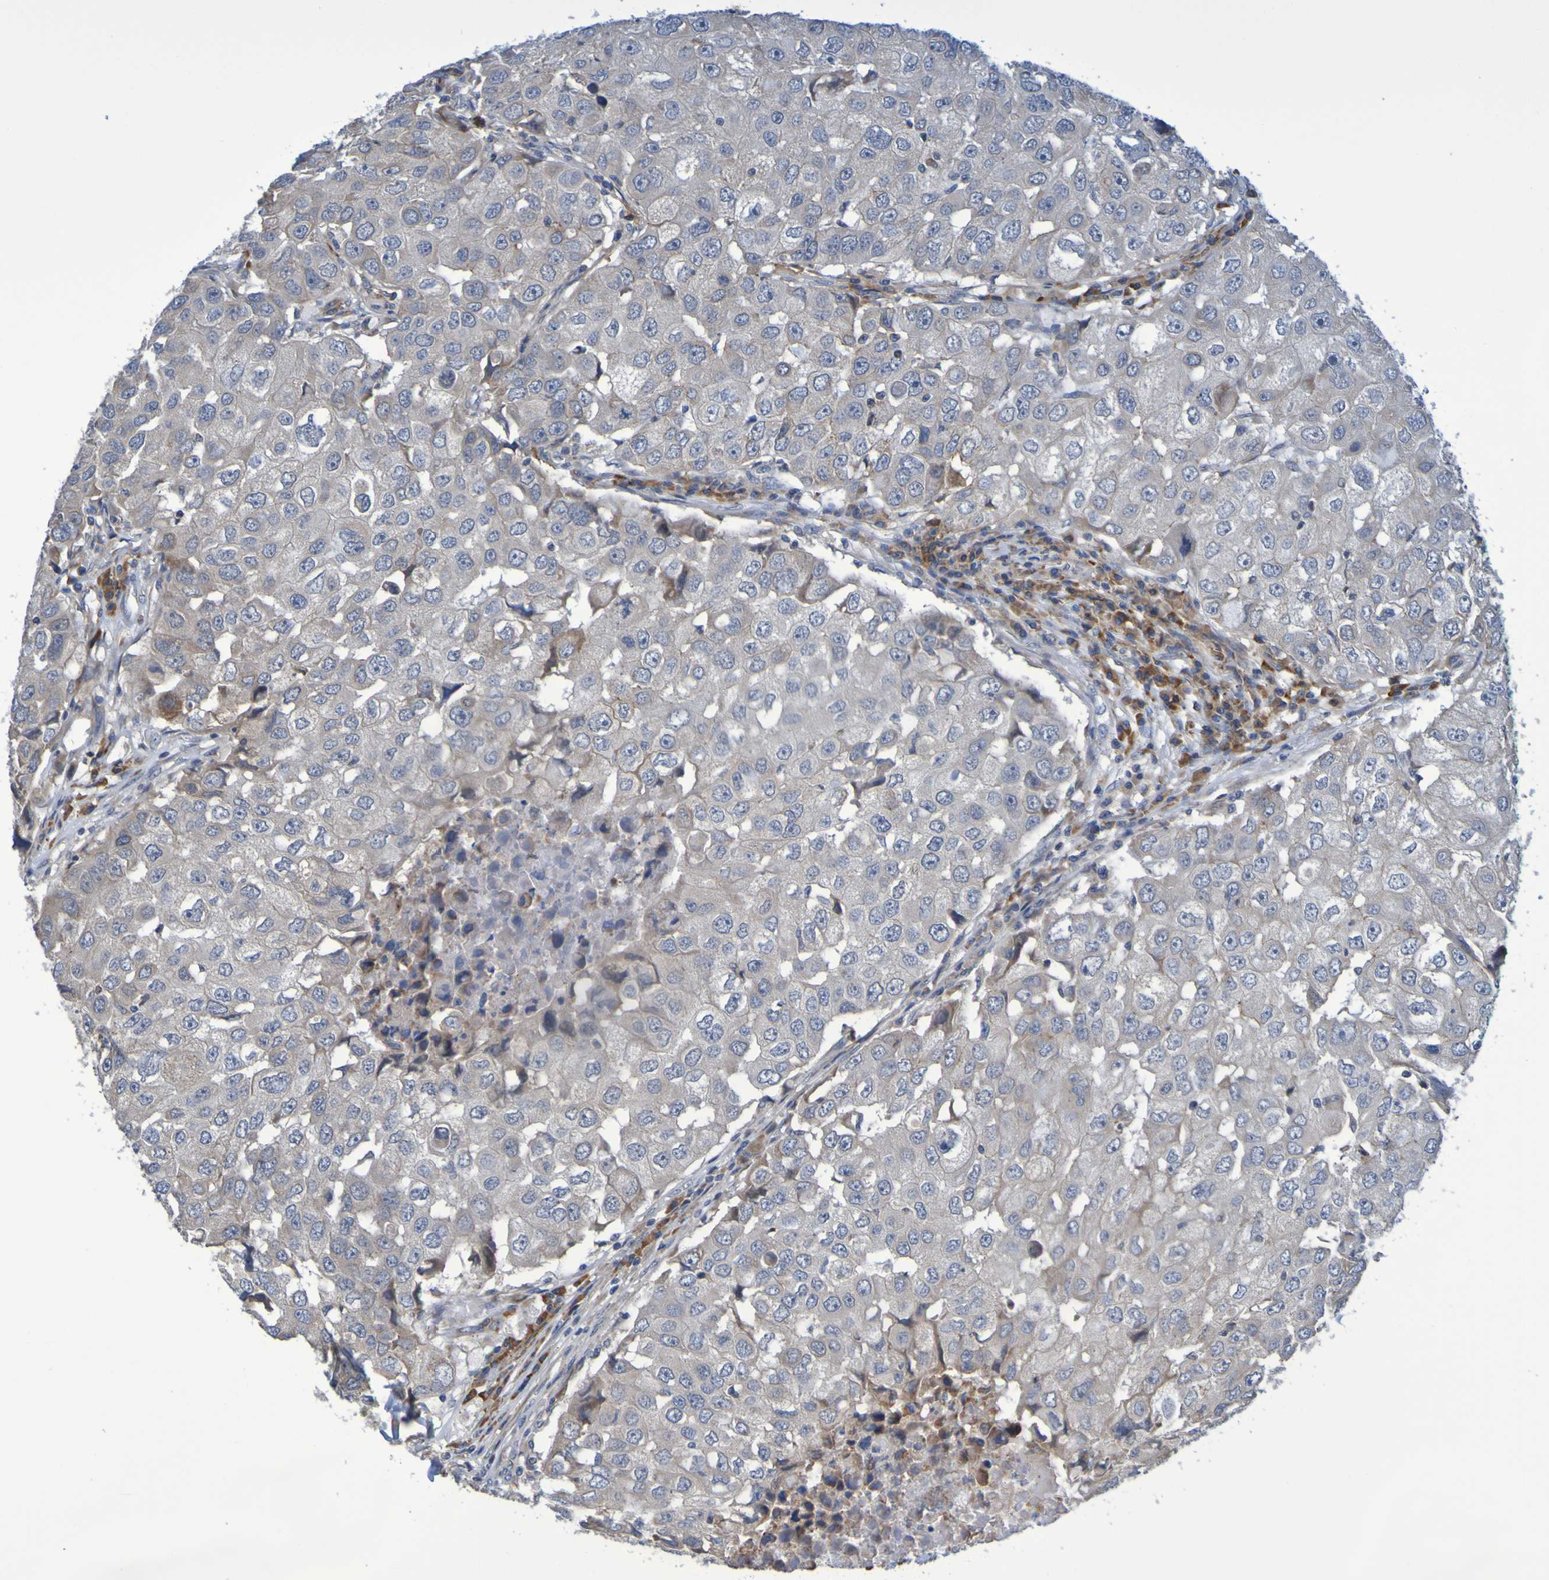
{"staining": {"intensity": "negative", "quantity": "none", "location": "none"}, "tissue": "breast cancer", "cell_type": "Tumor cells", "image_type": "cancer", "snomed": [{"axis": "morphology", "description": "Duct carcinoma"}, {"axis": "topography", "description": "Breast"}], "caption": "Protein analysis of breast cancer reveals no significant positivity in tumor cells.", "gene": "CLDN18", "patient": {"sex": "female", "age": 27}}